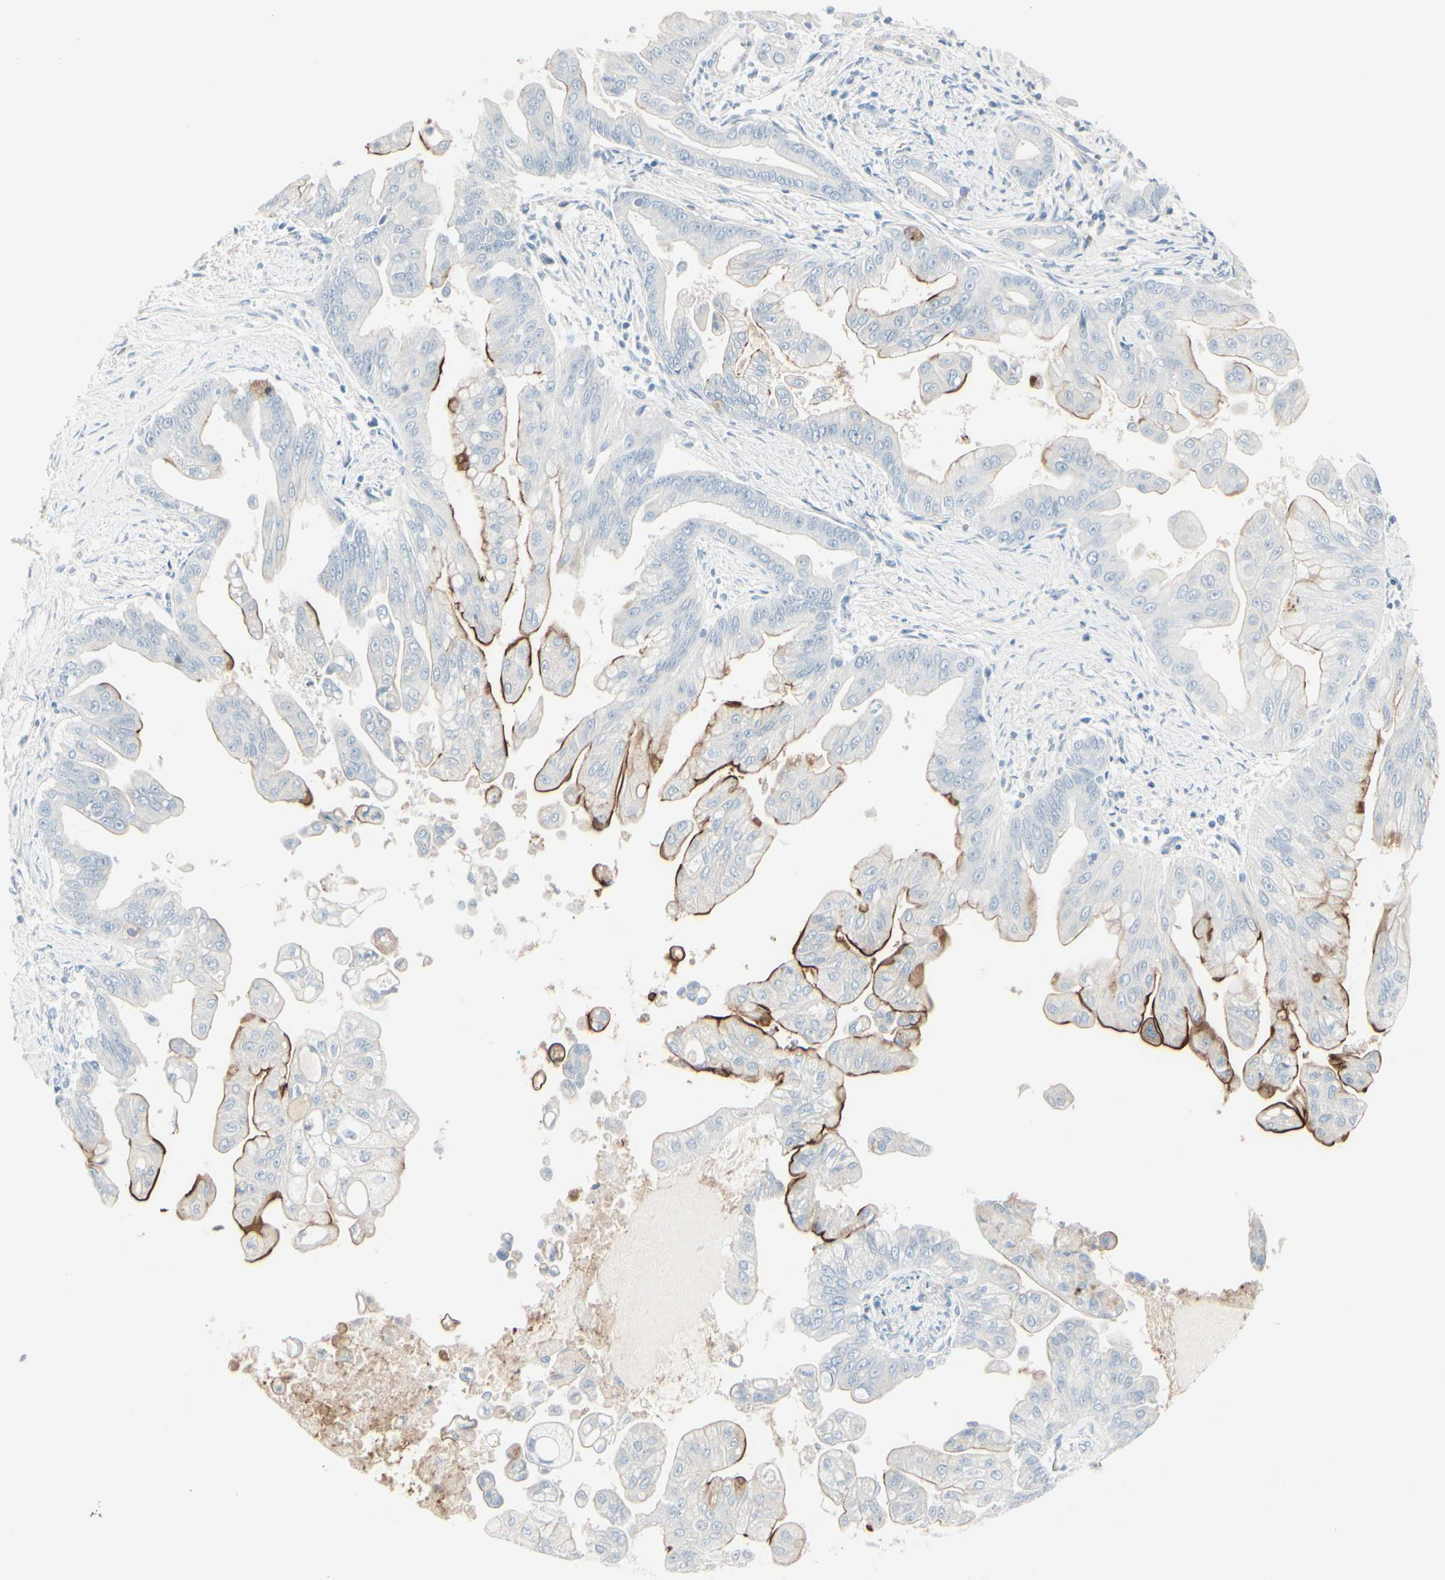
{"staining": {"intensity": "strong", "quantity": "<25%", "location": "cytoplasmic/membranous"}, "tissue": "pancreatic cancer", "cell_type": "Tumor cells", "image_type": "cancer", "snomed": [{"axis": "morphology", "description": "Adenocarcinoma, NOS"}, {"axis": "topography", "description": "Pancreas"}], "caption": "The micrograph shows staining of pancreatic cancer, revealing strong cytoplasmic/membranous protein expression (brown color) within tumor cells.", "gene": "CDHR5", "patient": {"sex": "female", "age": 75}}